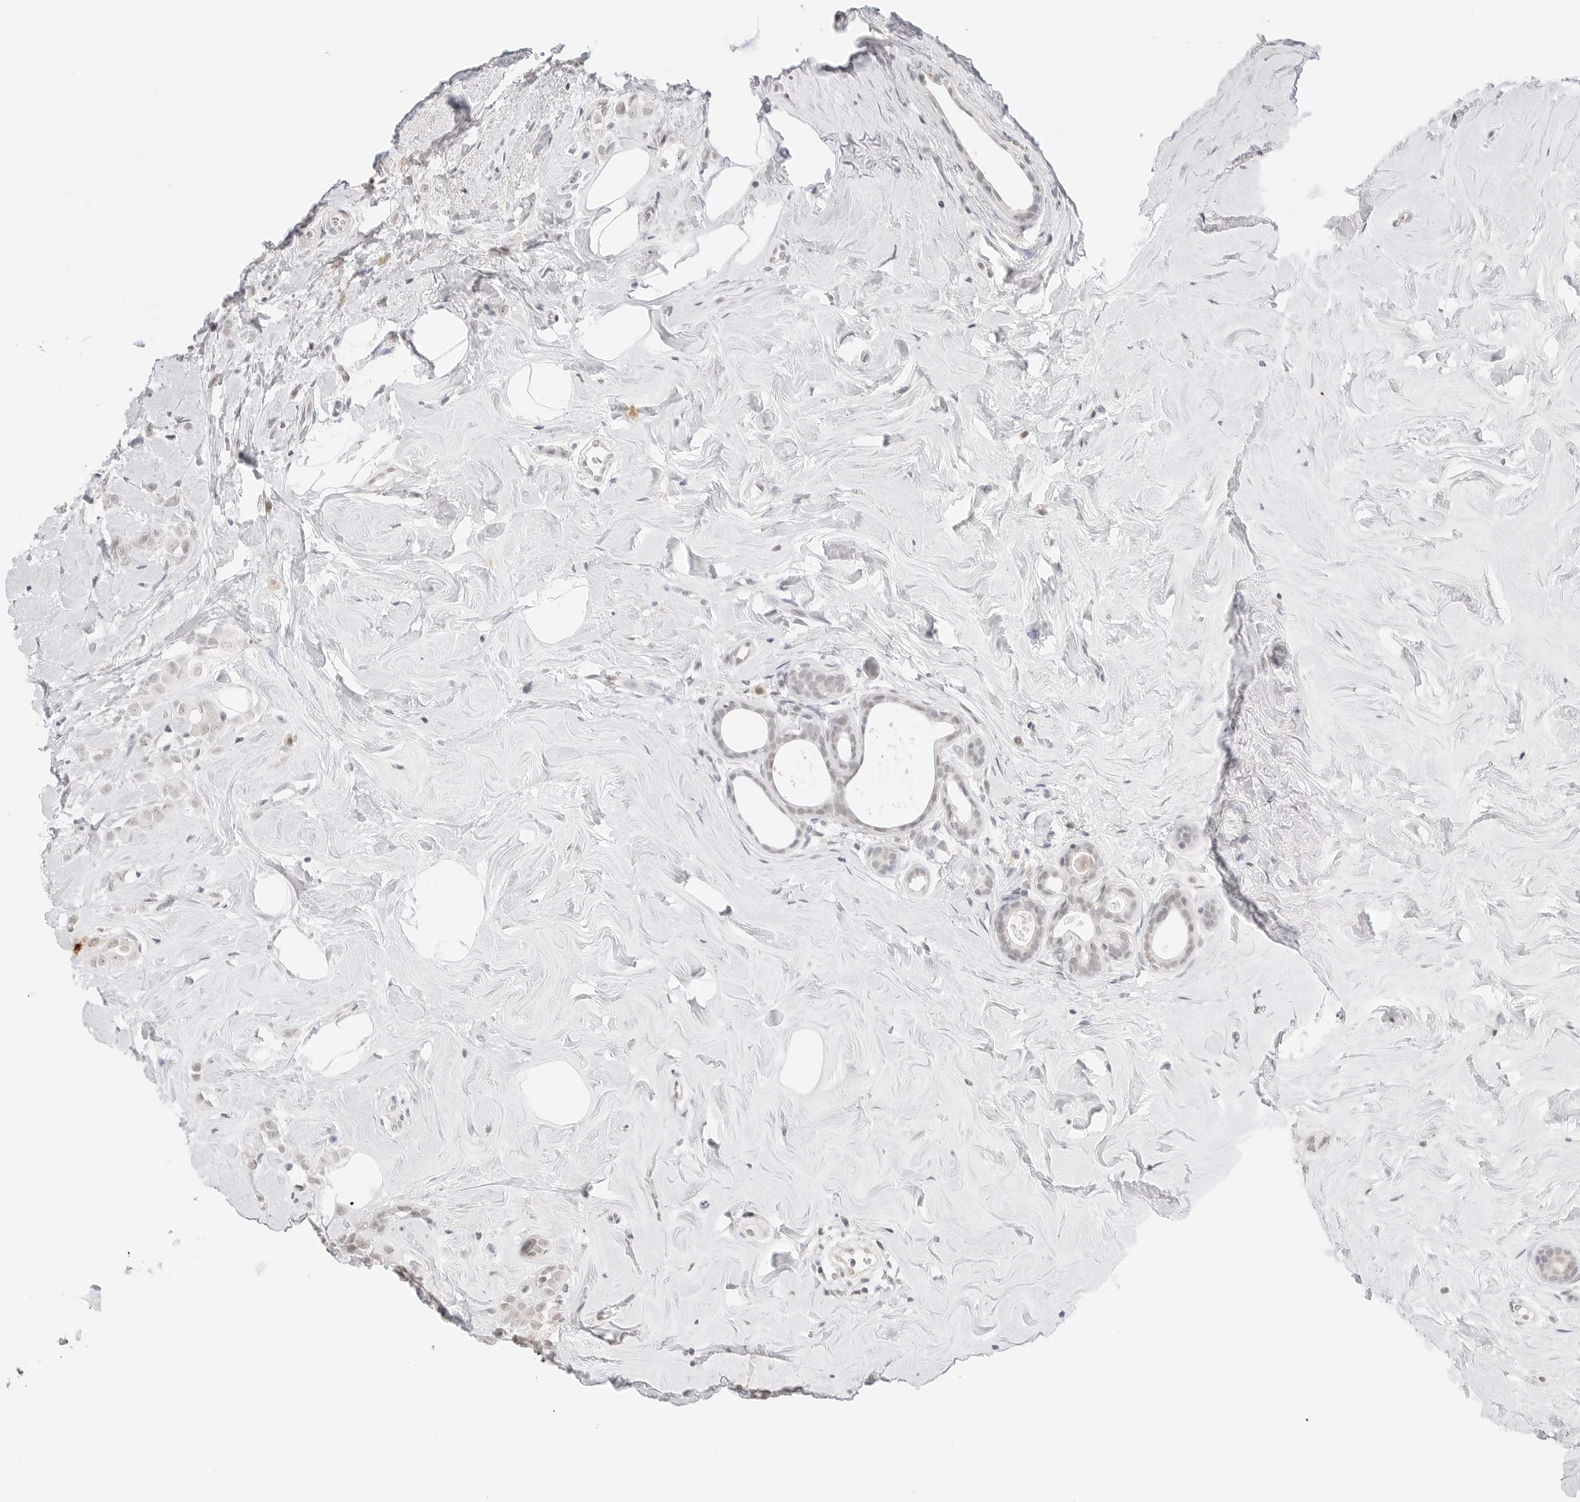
{"staining": {"intensity": "negative", "quantity": "none", "location": "none"}, "tissue": "breast cancer", "cell_type": "Tumor cells", "image_type": "cancer", "snomed": [{"axis": "morphology", "description": "Lobular carcinoma"}, {"axis": "topography", "description": "Breast"}], "caption": "This is a histopathology image of immunohistochemistry staining of lobular carcinoma (breast), which shows no positivity in tumor cells.", "gene": "GPR34", "patient": {"sex": "female", "age": 47}}